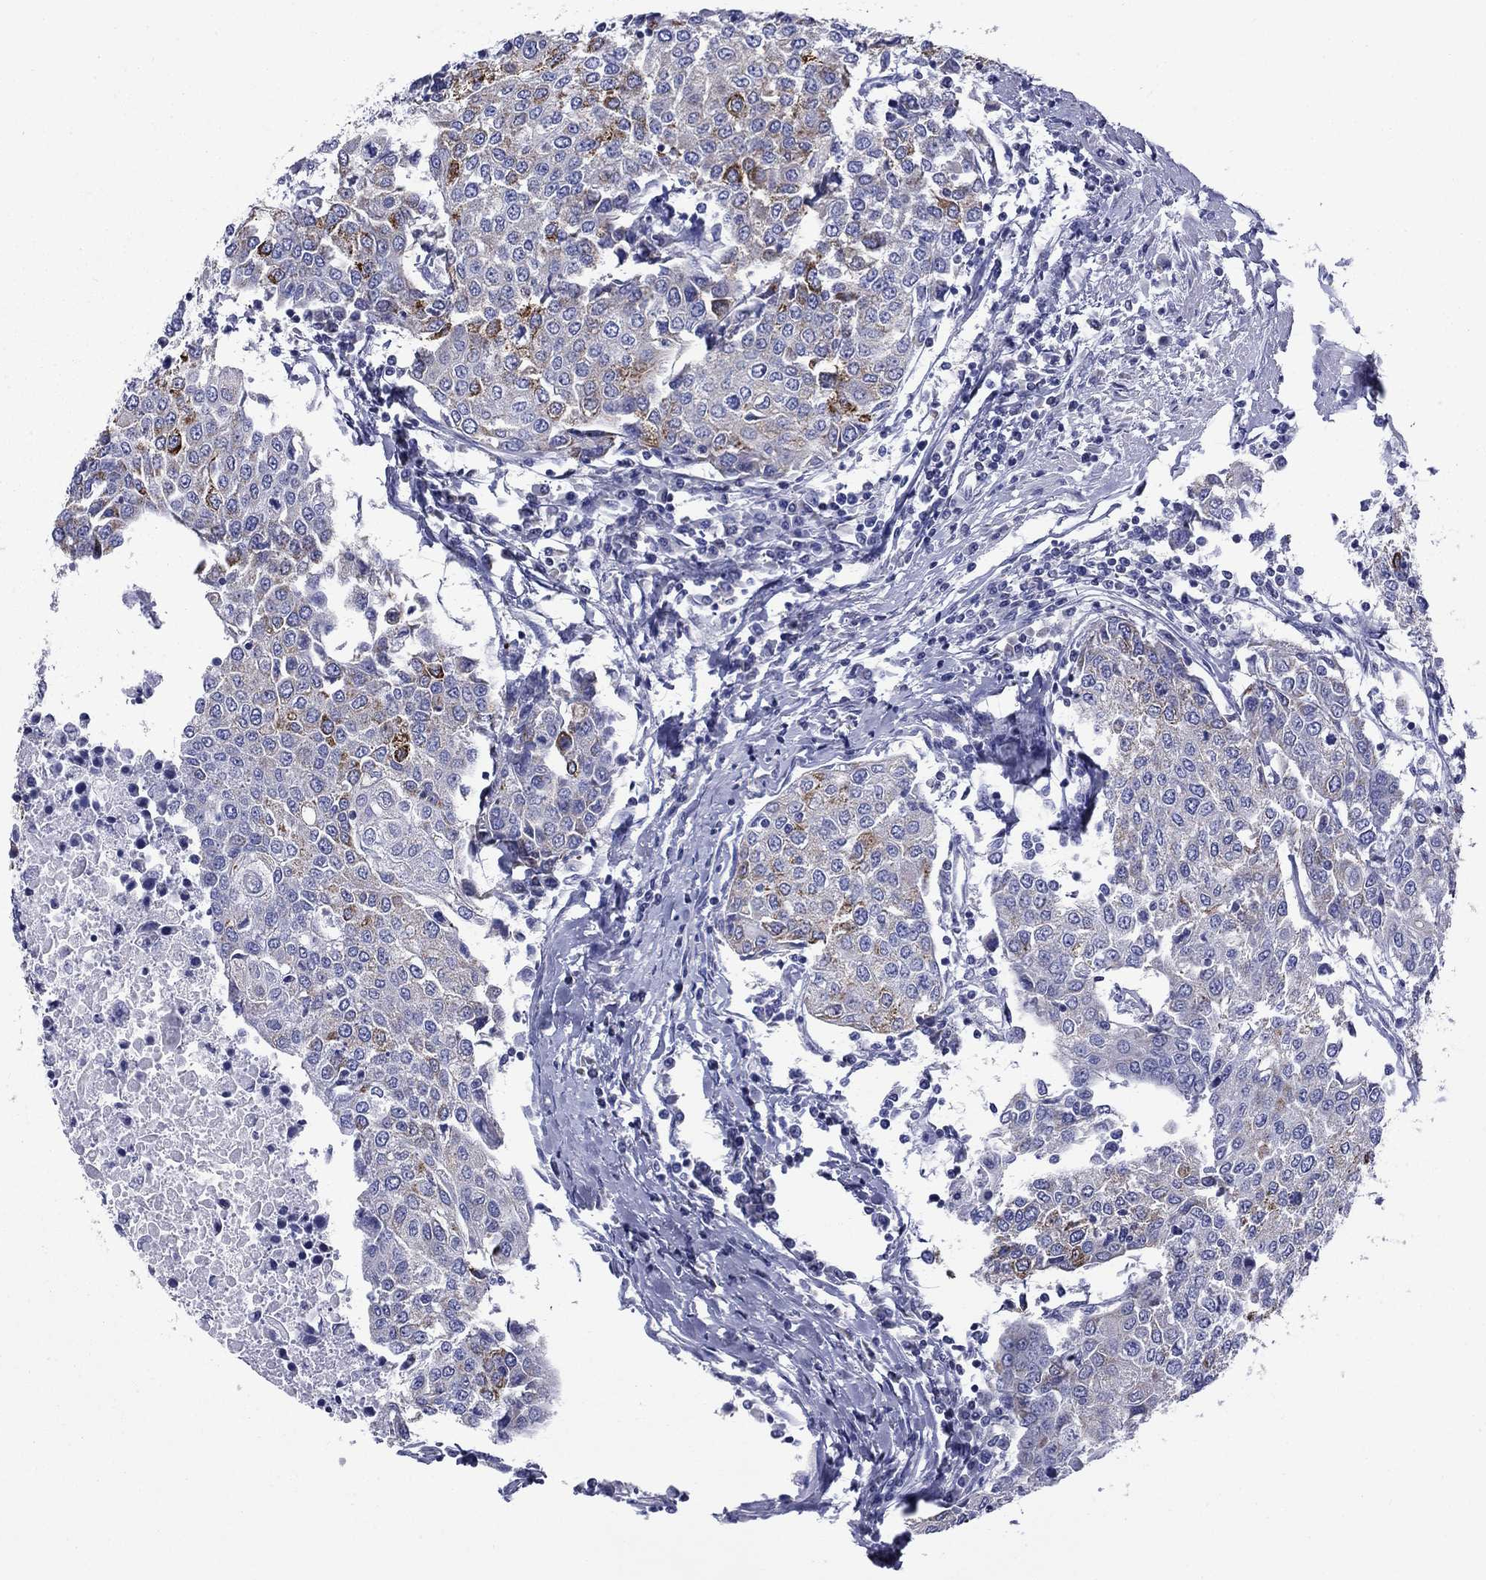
{"staining": {"intensity": "moderate", "quantity": "<25%", "location": "cytoplasmic/membranous"}, "tissue": "urothelial cancer", "cell_type": "Tumor cells", "image_type": "cancer", "snomed": [{"axis": "morphology", "description": "Urothelial carcinoma, High grade"}, {"axis": "topography", "description": "Urinary bladder"}], "caption": "Protein expression analysis of high-grade urothelial carcinoma shows moderate cytoplasmic/membranous staining in about <25% of tumor cells.", "gene": "ACADSB", "patient": {"sex": "female", "age": 85}}